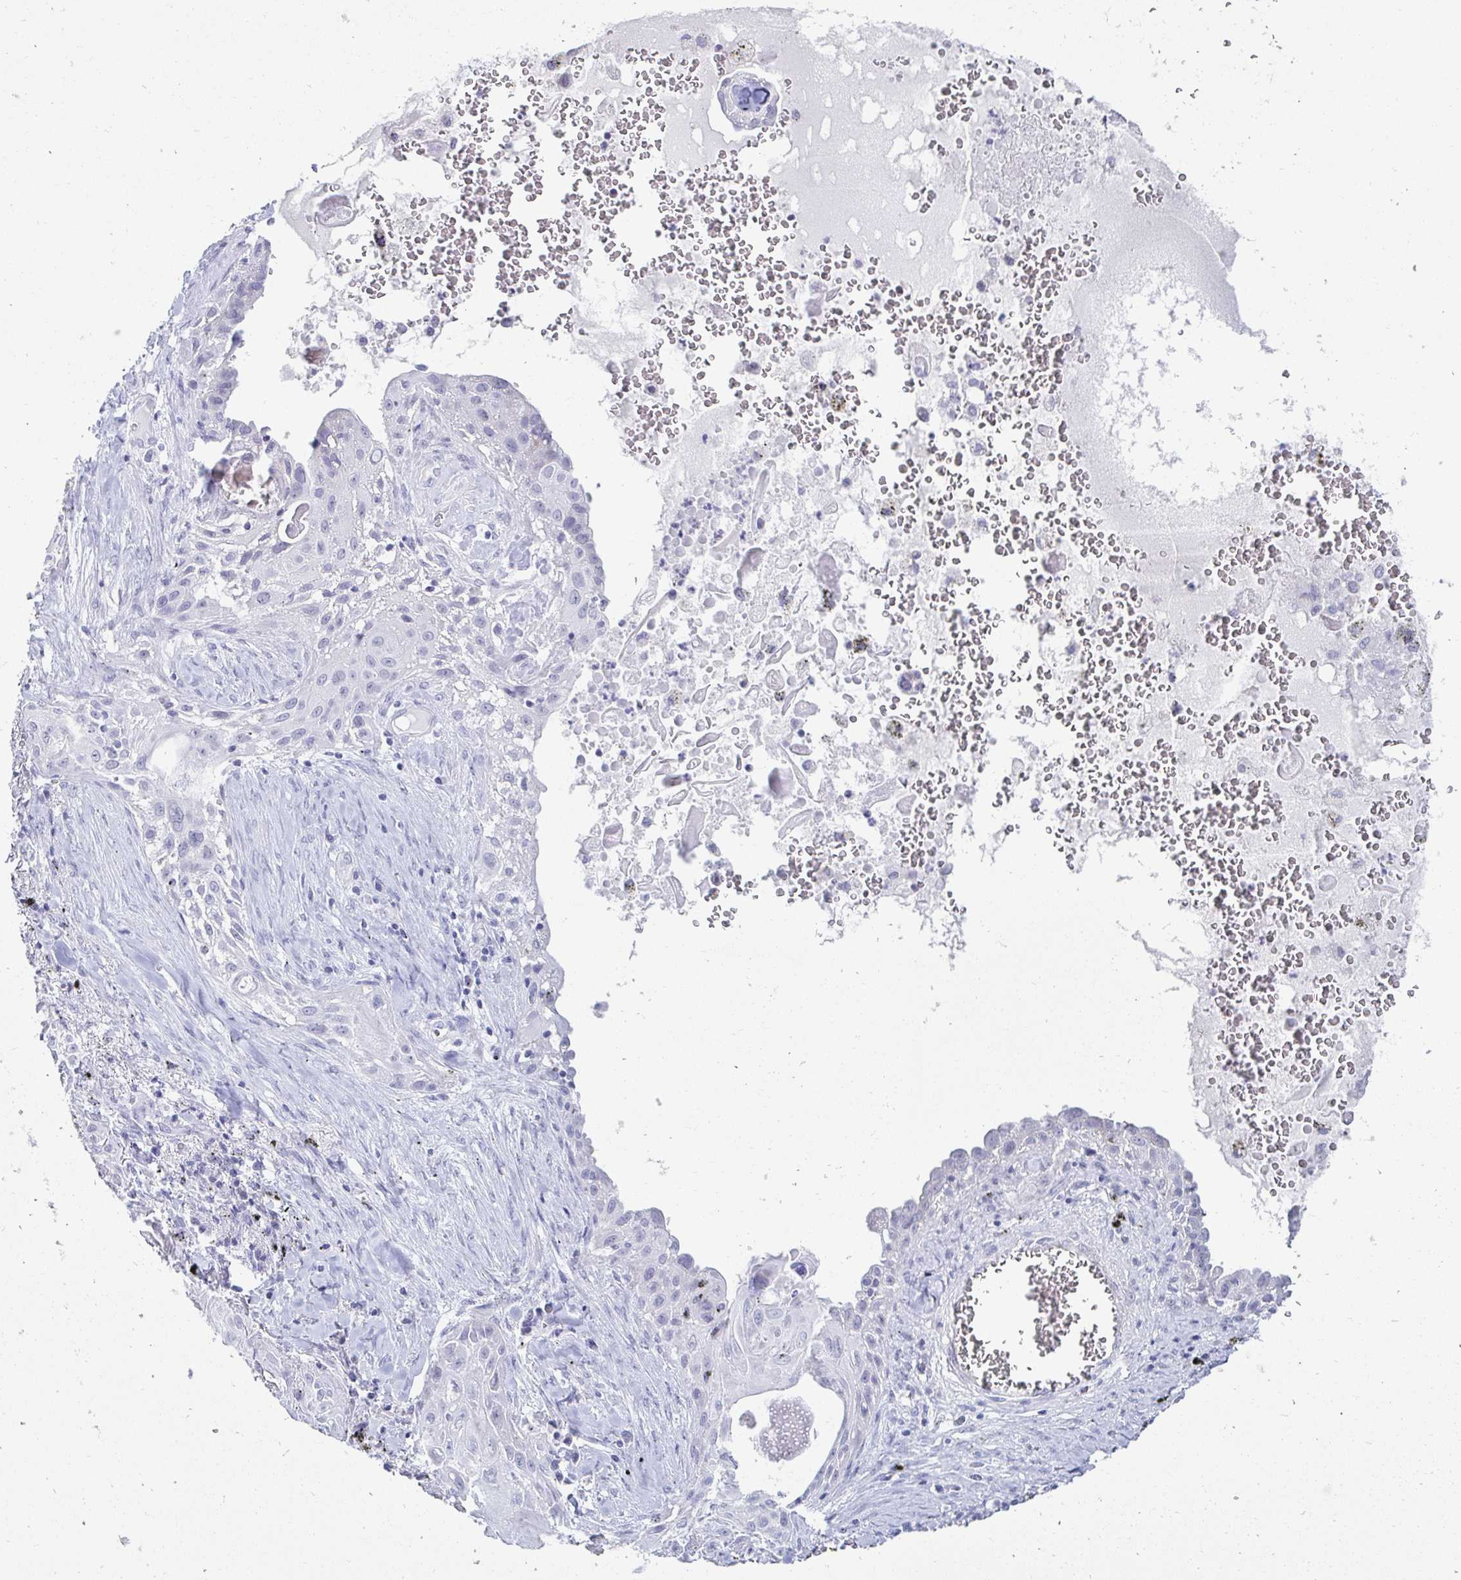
{"staining": {"intensity": "negative", "quantity": "none", "location": "none"}, "tissue": "lung cancer", "cell_type": "Tumor cells", "image_type": "cancer", "snomed": [{"axis": "morphology", "description": "Squamous cell carcinoma, NOS"}, {"axis": "topography", "description": "Lung"}], "caption": "DAB (3,3'-diaminobenzidine) immunohistochemical staining of human squamous cell carcinoma (lung) demonstrates no significant staining in tumor cells.", "gene": "OR10K1", "patient": {"sex": "male", "age": 79}}